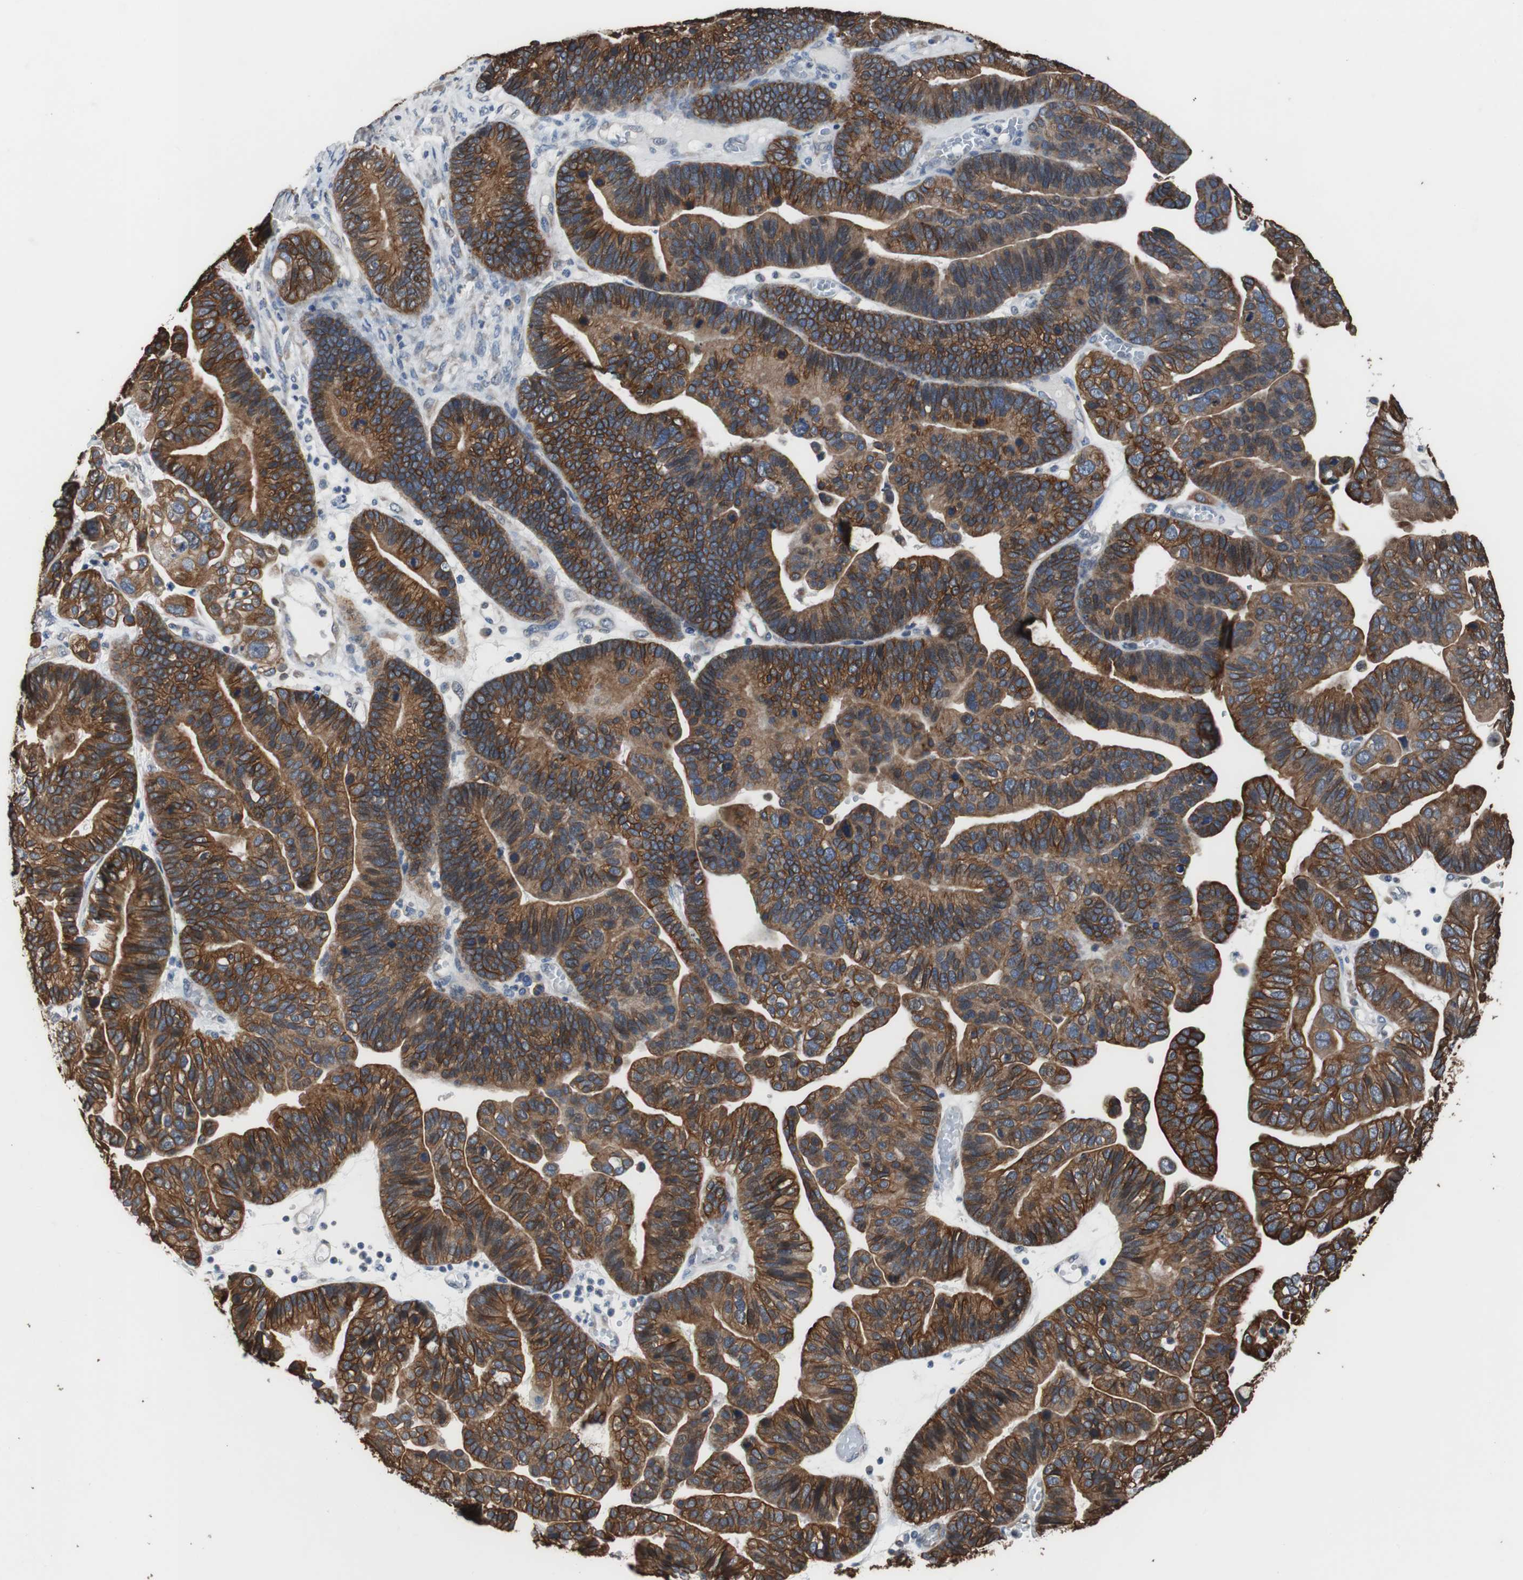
{"staining": {"intensity": "strong", "quantity": ">75%", "location": "cytoplasmic/membranous"}, "tissue": "ovarian cancer", "cell_type": "Tumor cells", "image_type": "cancer", "snomed": [{"axis": "morphology", "description": "Cystadenocarcinoma, serous, NOS"}, {"axis": "topography", "description": "Ovary"}], "caption": "A histopathology image of human ovarian cancer (serous cystadenocarcinoma) stained for a protein shows strong cytoplasmic/membranous brown staining in tumor cells.", "gene": "USP10", "patient": {"sex": "female", "age": 56}}